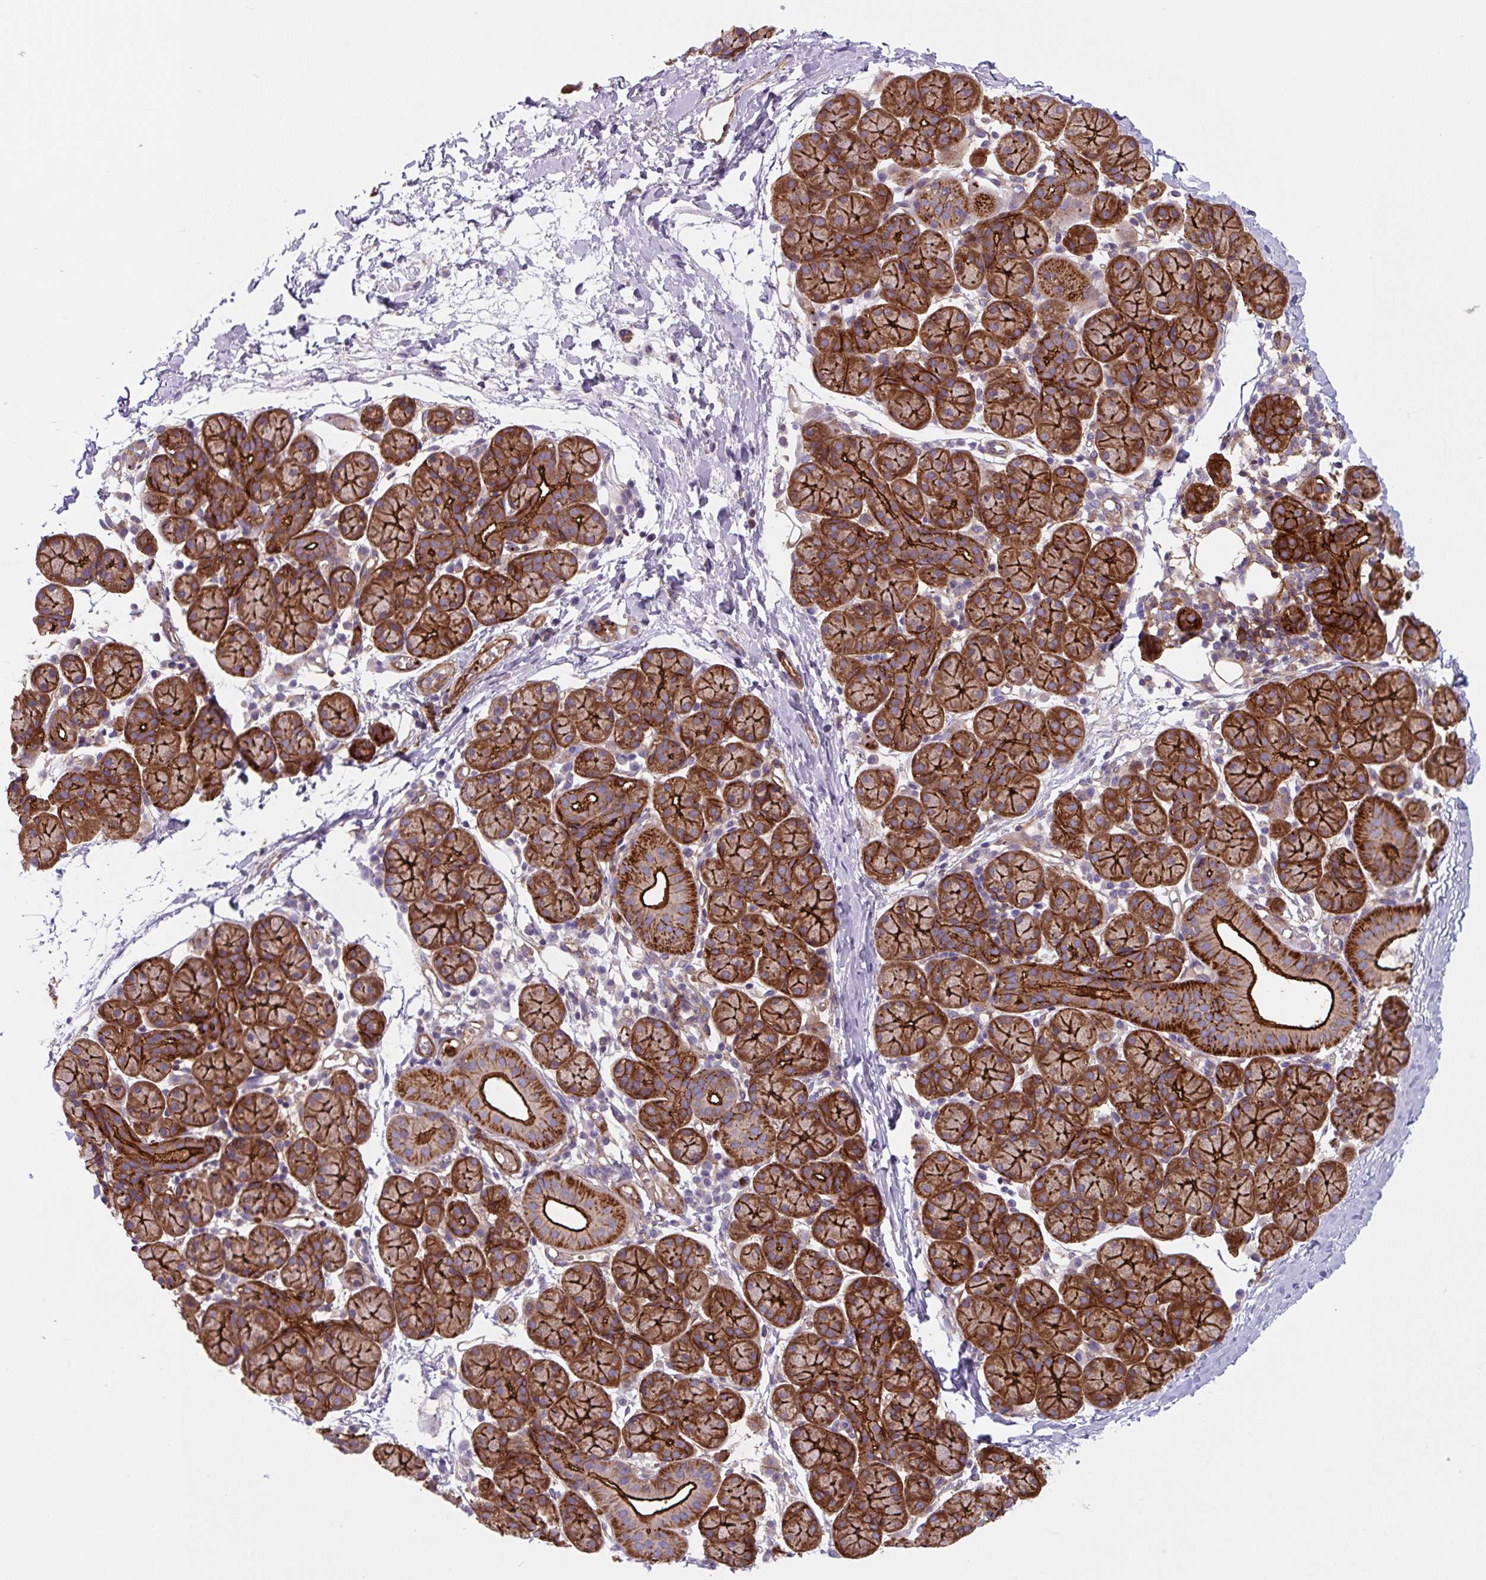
{"staining": {"intensity": "strong", "quantity": "25%-75%", "location": "cytoplasmic/membranous"}, "tissue": "salivary gland", "cell_type": "Glandular cells", "image_type": "normal", "snomed": [{"axis": "morphology", "description": "Normal tissue, NOS"}, {"axis": "morphology", "description": "Inflammation, NOS"}, {"axis": "topography", "description": "Lymph node"}, {"axis": "topography", "description": "Salivary gland"}], "caption": "DAB immunohistochemical staining of normal human salivary gland reveals strong cytoplasmic/membranous protein expression in about 25%-75% of glandular cells.", "gene": "DHFR2", "patient": {"sex": "male", "age": 3}}